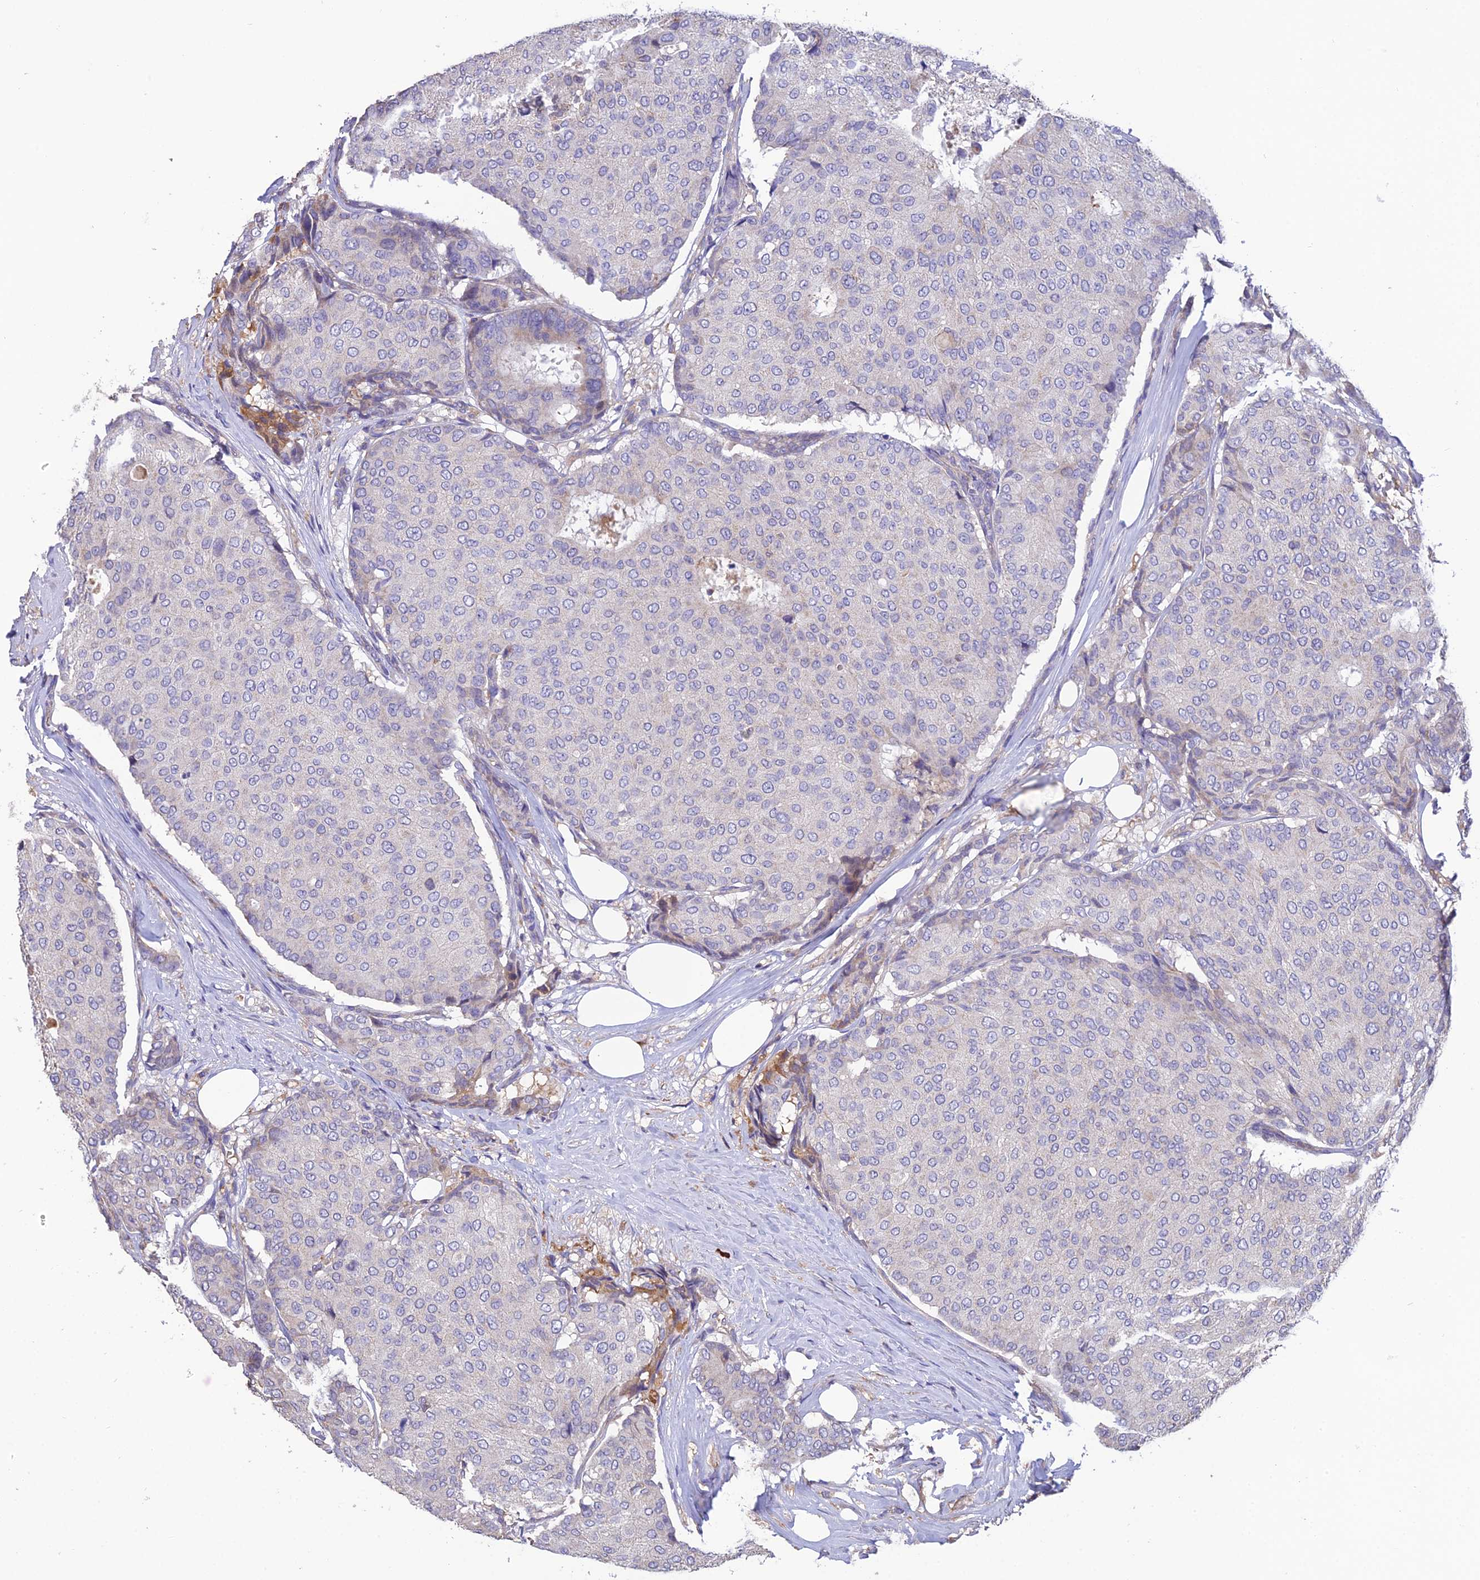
{"staining": {"intensity": "negative", "quantity": "none", "location": "none"}, "tissue": "breast cancer", "cell_type": "Tumor cells", "image_type": "cancer", "snomed": [{"axis": "morphology", "description": "Duct carcinoma"}, {"axis": "topography", "description": "Breast"}], "caption": "High magnification brightfield microscopy of breast cancer (intraductal carcinoma) stained with DAB (3,3'-diaminobenzidine) (brown) and counterstained with hematoxylin (blue): tumor cells show no significant staining.", "gene": "MIOS", "patient": {"sex": "female", "age": 75}}